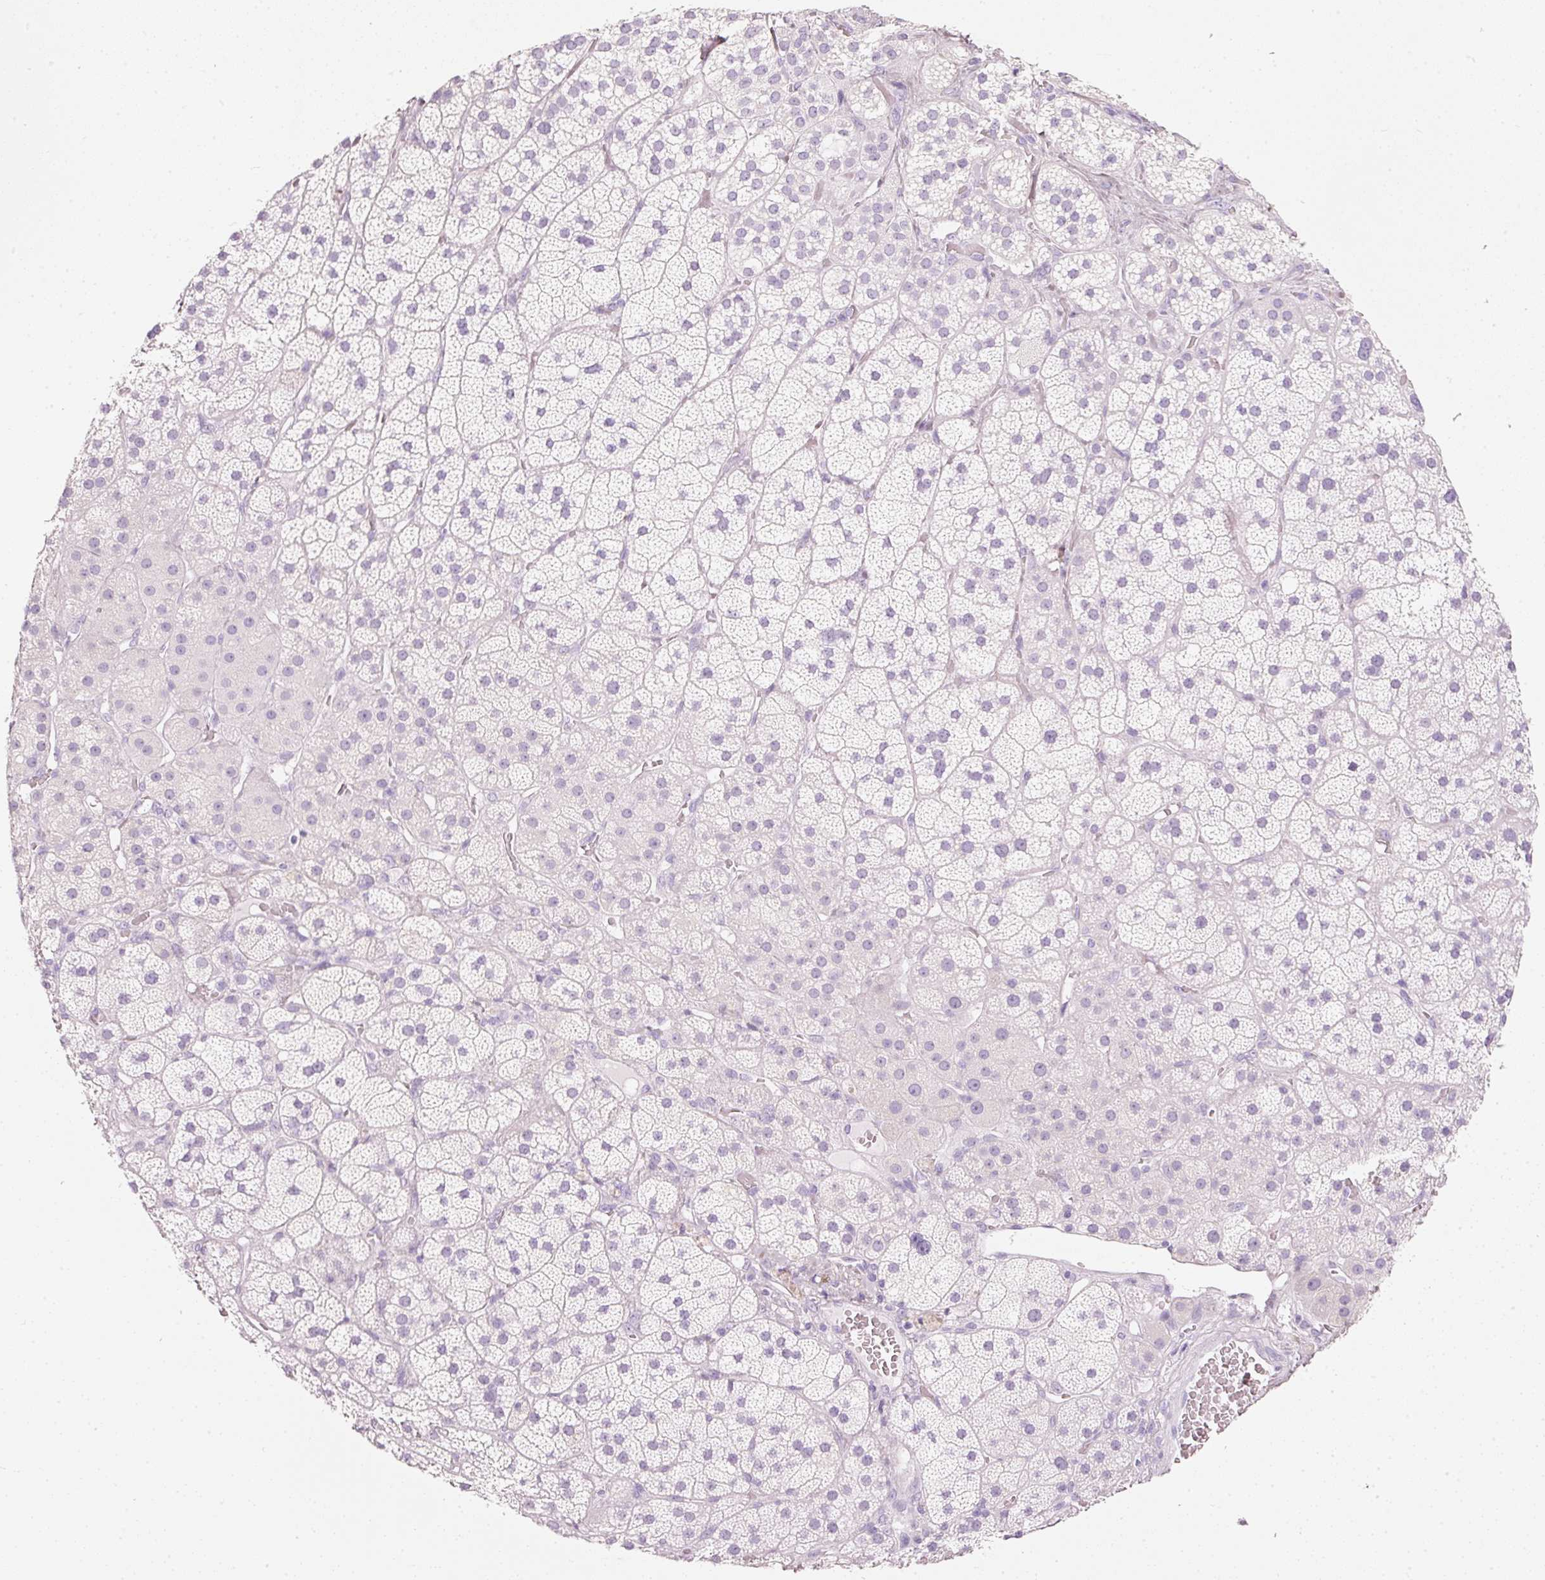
{"staining": {"intensity": "negative", "quantity": "none", "location": "none"}, "tissue": "adrenal gland", "cell_type": "Glandular cells", "image_type": "normal", "snomed": [{"axis": "morphology", "description": "Normal tissue, NOS"}, {"axis": "topography", "description": "Adrenal gland"}], "caption": "The micrograph demonstrates no staining of glandular cells in normal adrenal gland. Nuclei are stained in blue.", "gene": "PDXDC1", "patient": {"sex": "male", "age": 57}}